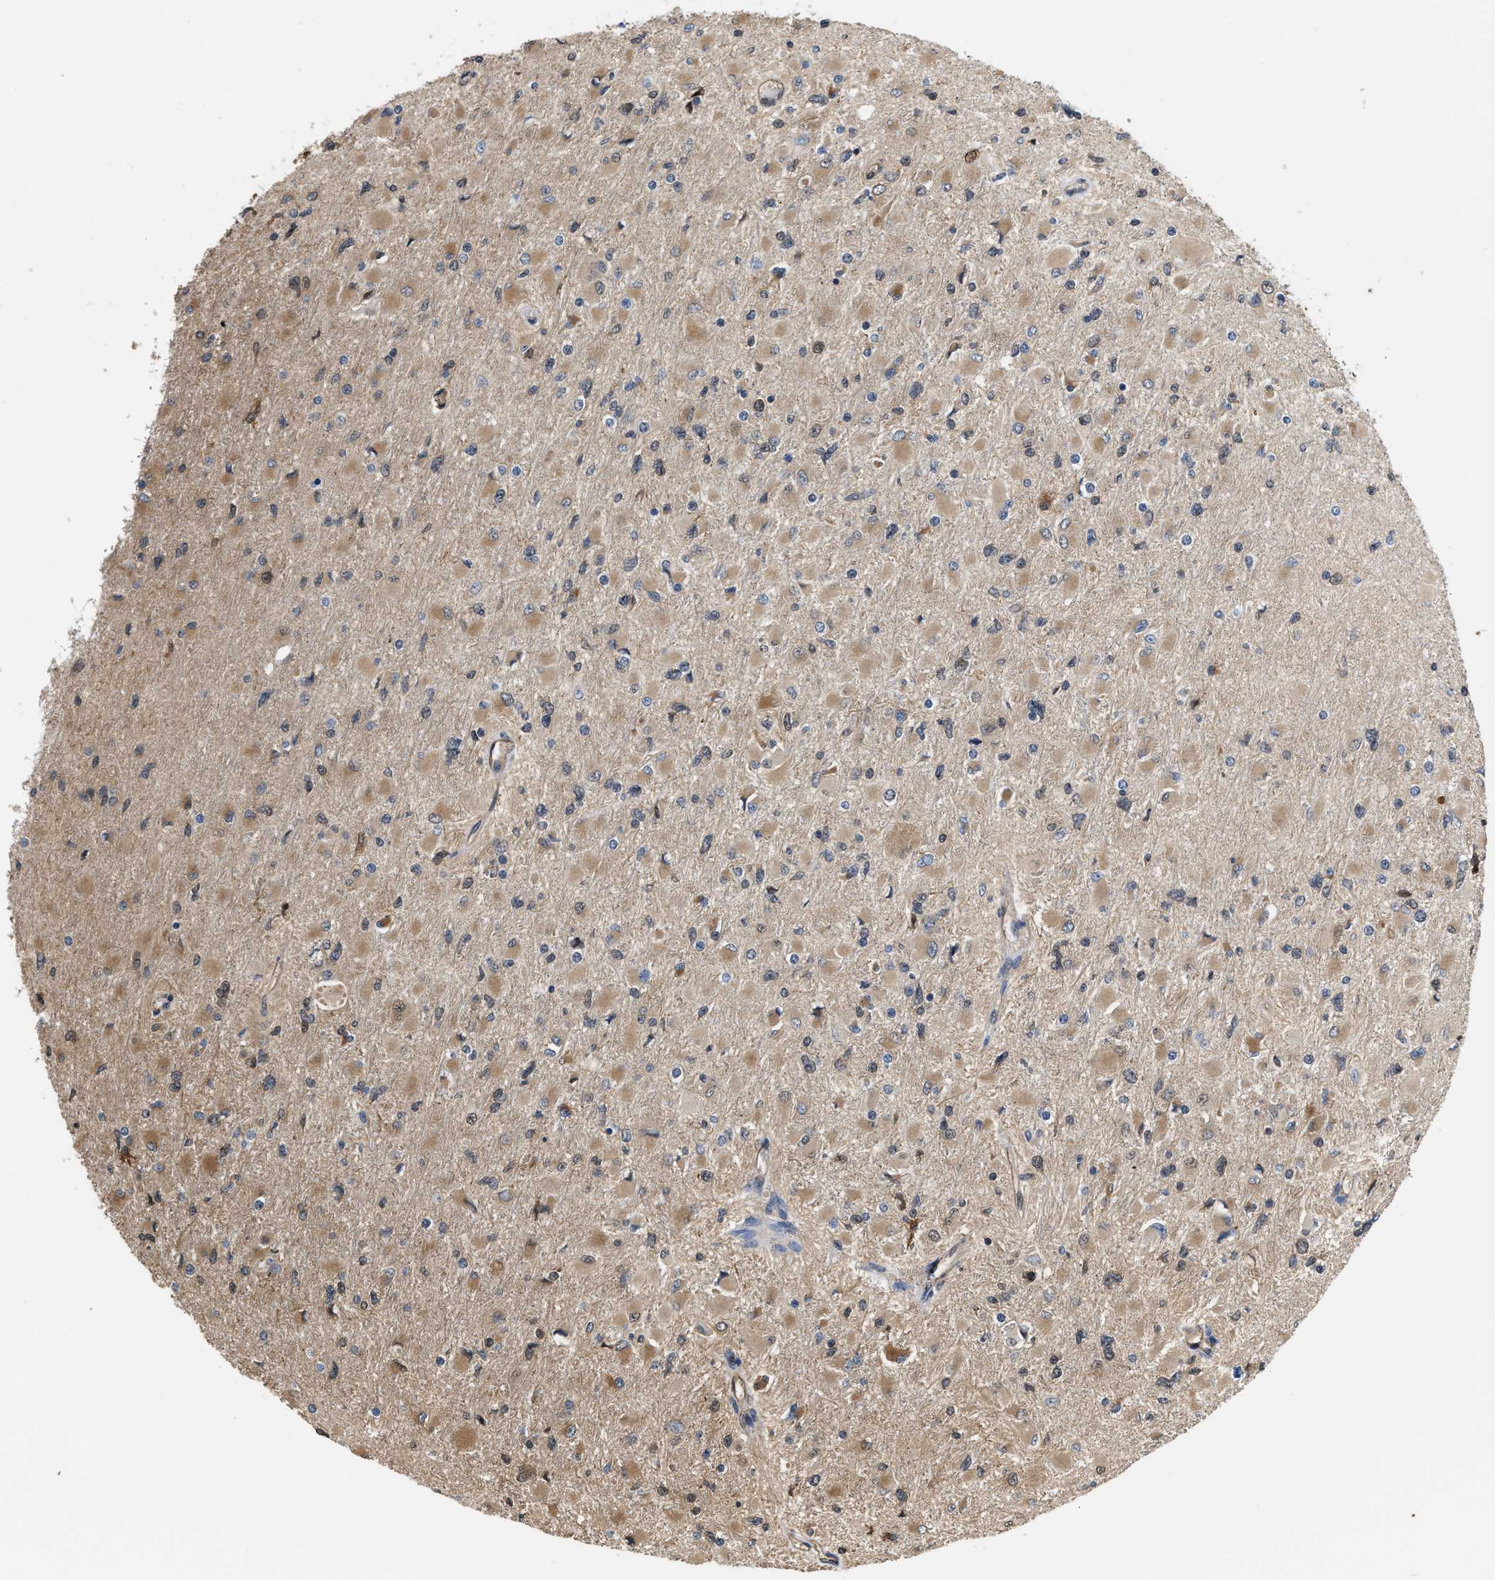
{"staining": {"intensity": "moderate", "quantity": ">75%", "location": "cytoplasmic/membranous,nuclear"}, "tissue": "glioma", "cell_type": "Tumor cells", "image_type": "cancer", "snomed": [{"axis": "morphology", "description": "Glioma, malignant, High grade"}, {"axis": "topography", "description": "Cerebral cortex"}], "caption": "Glioma was stained to show a protein in brown. There is medium levels of moderate cytoplasmic/membranous and nuclear staining in approximately >75% of tumor cells.", "gene": "SCAI", "patient": {"sex": "female", "age": 36}}